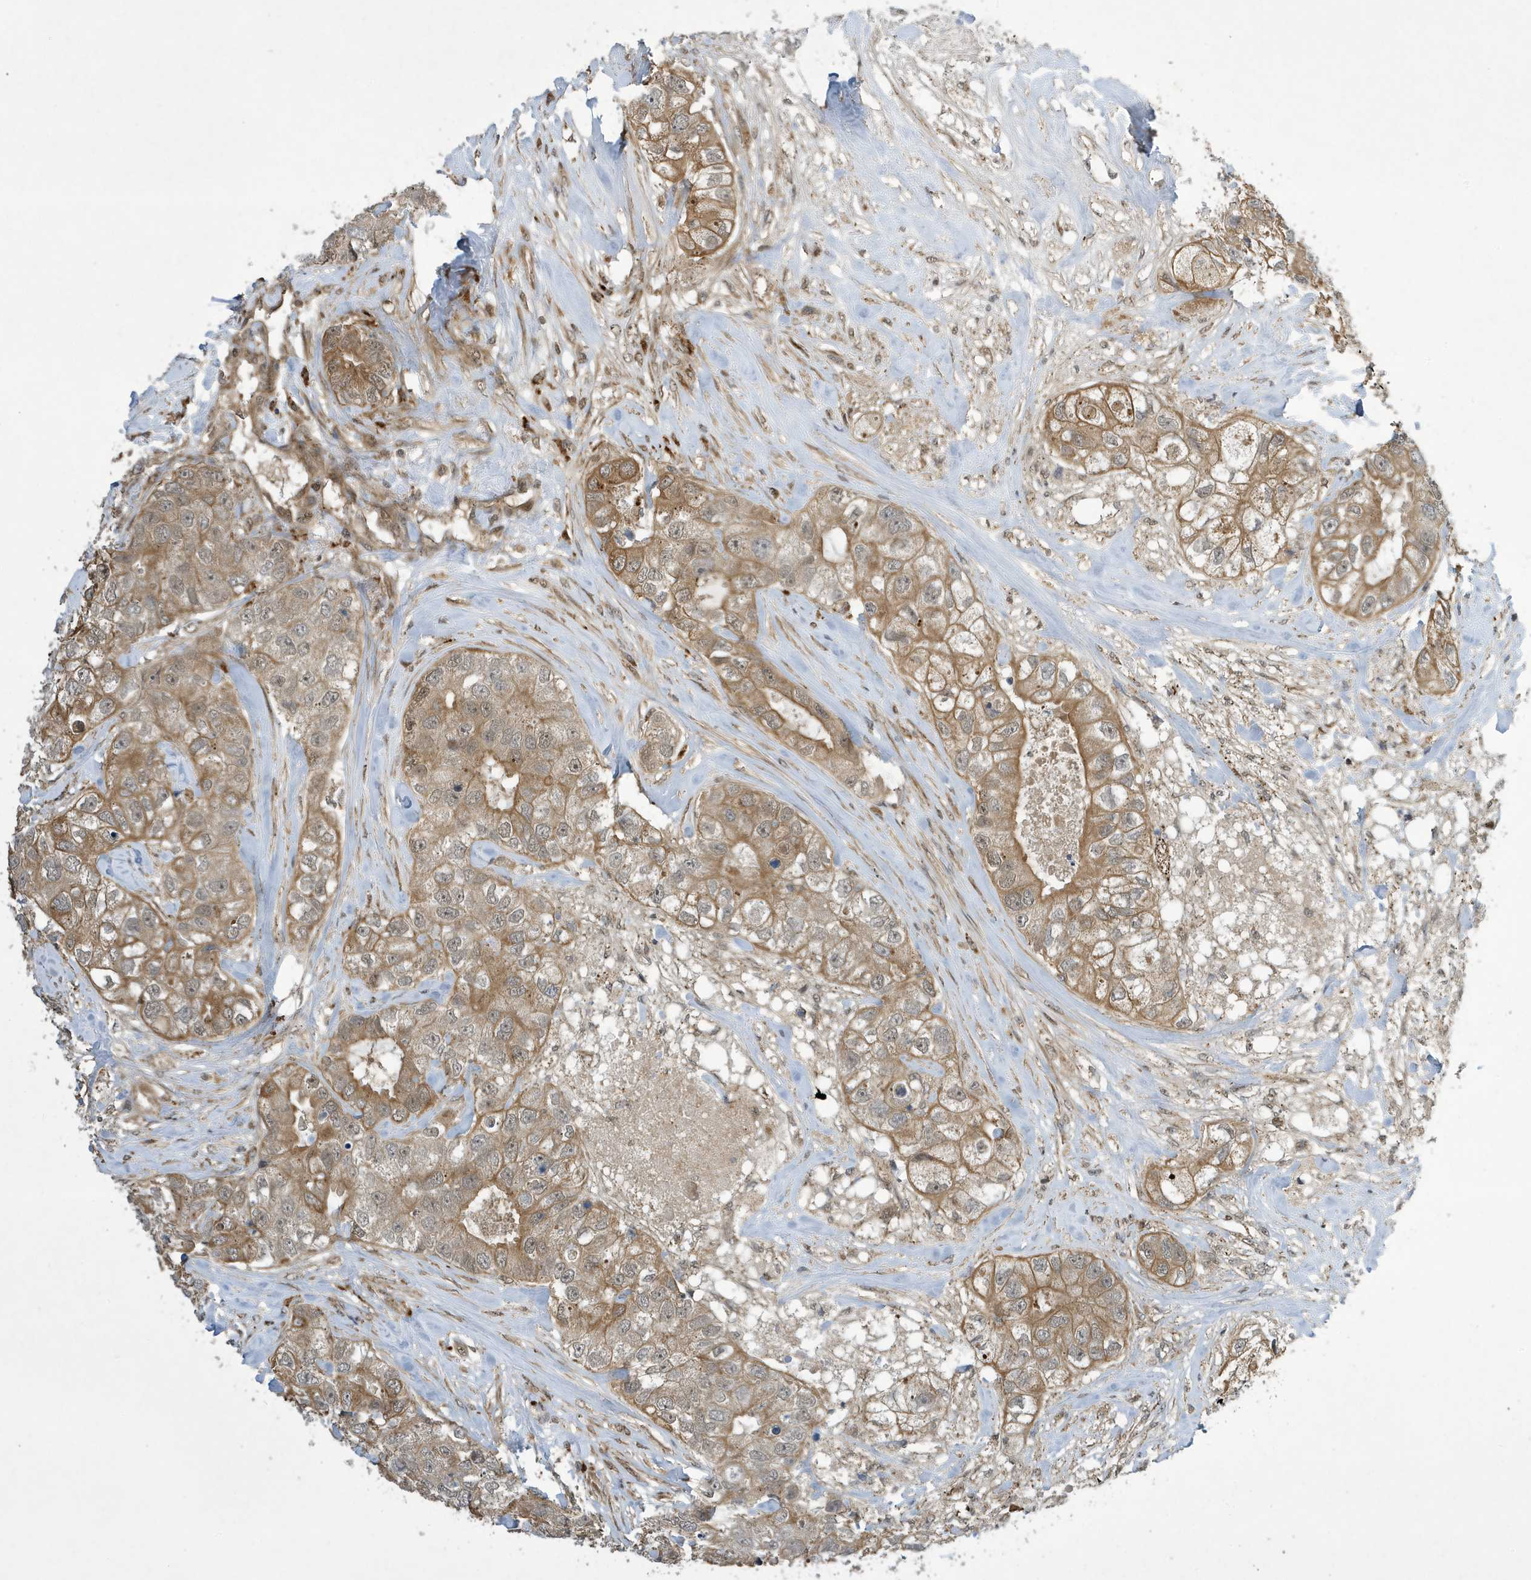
{"staining": {"intensity": "moderate", "quantity": ">75%", "location": "cytoplasmic/membranous"}, "tissue": "breast cancer", "cell_type": "Tumor cells", "image_type": "cancer", "snomed": [{"axis": "morphology", "description": "Duct carcinoma"}, {"axis": "topography", "description": "Breast"}], "caption": "Moderate cytoplasmic/membranous staining for a protein is present in about >75% of tumor cells of infiltrating ductal carcinoma (breast) using immunohistochemistry (IHC).", "gene": "NCOA7", "patient": {"sex": "female", "age": 62}}